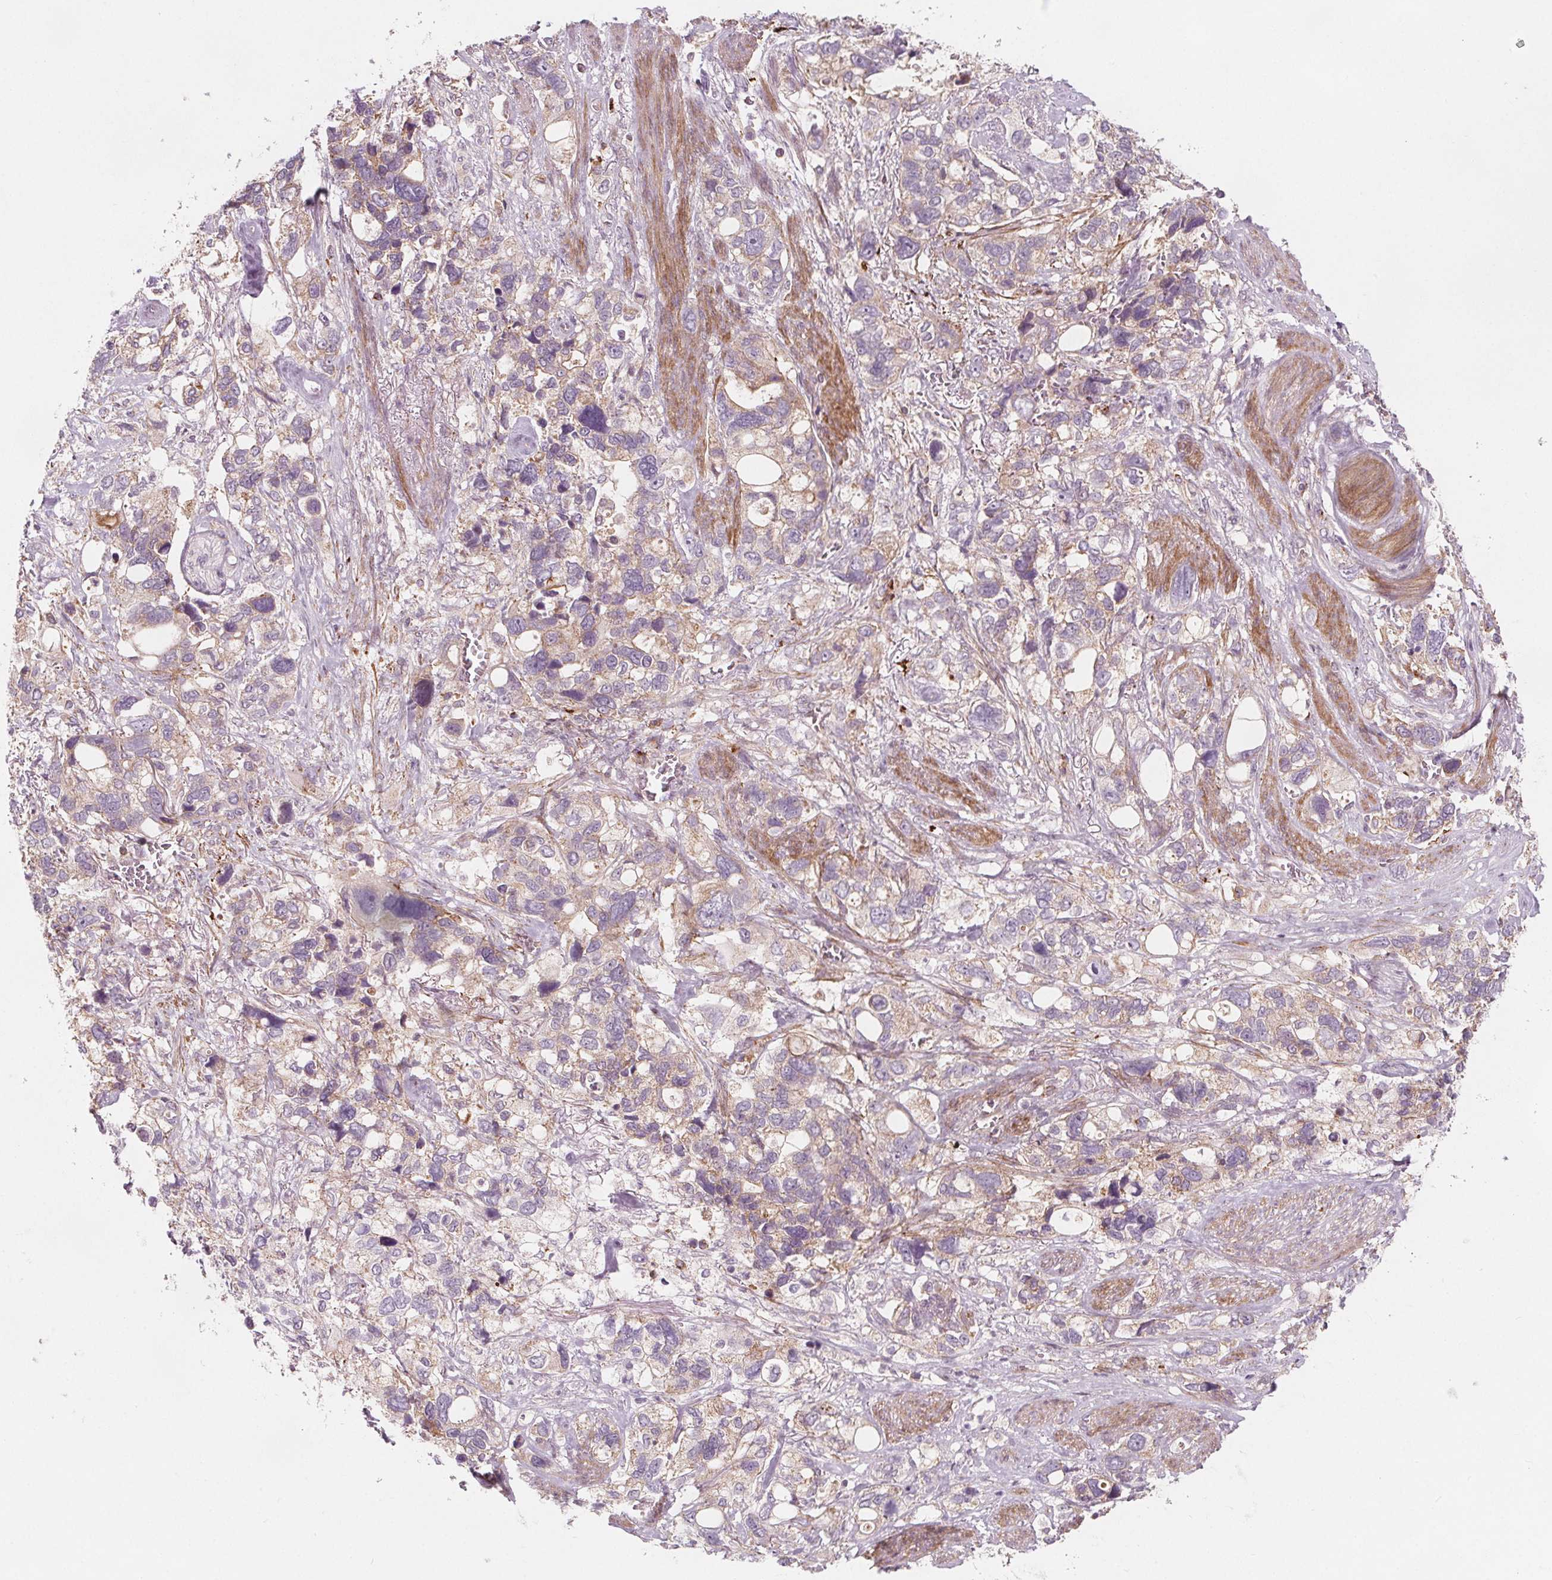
{"staining": {"intensity": "weak", "quantity": ">75%", "location": "cytoplasmic/membranous"}, "tissue": "stomach cancer", "cell_type": "Tumor cells", "image_type": "cancer", "snomed": [{"axis": "morphology", "description": "Adenocarcinoma, NOS"}, {"axis": "topography", "description": "Stomach, upper"}], "caption": "There is low levels of weak cytoplasmic/membranous expression in tumor cells of stomach adenocarcinoma, as demonstrated by immunohistochemical staining (brown color).", "gene": "ADAM33", "patient": {"sex": "female", "age": 81}}